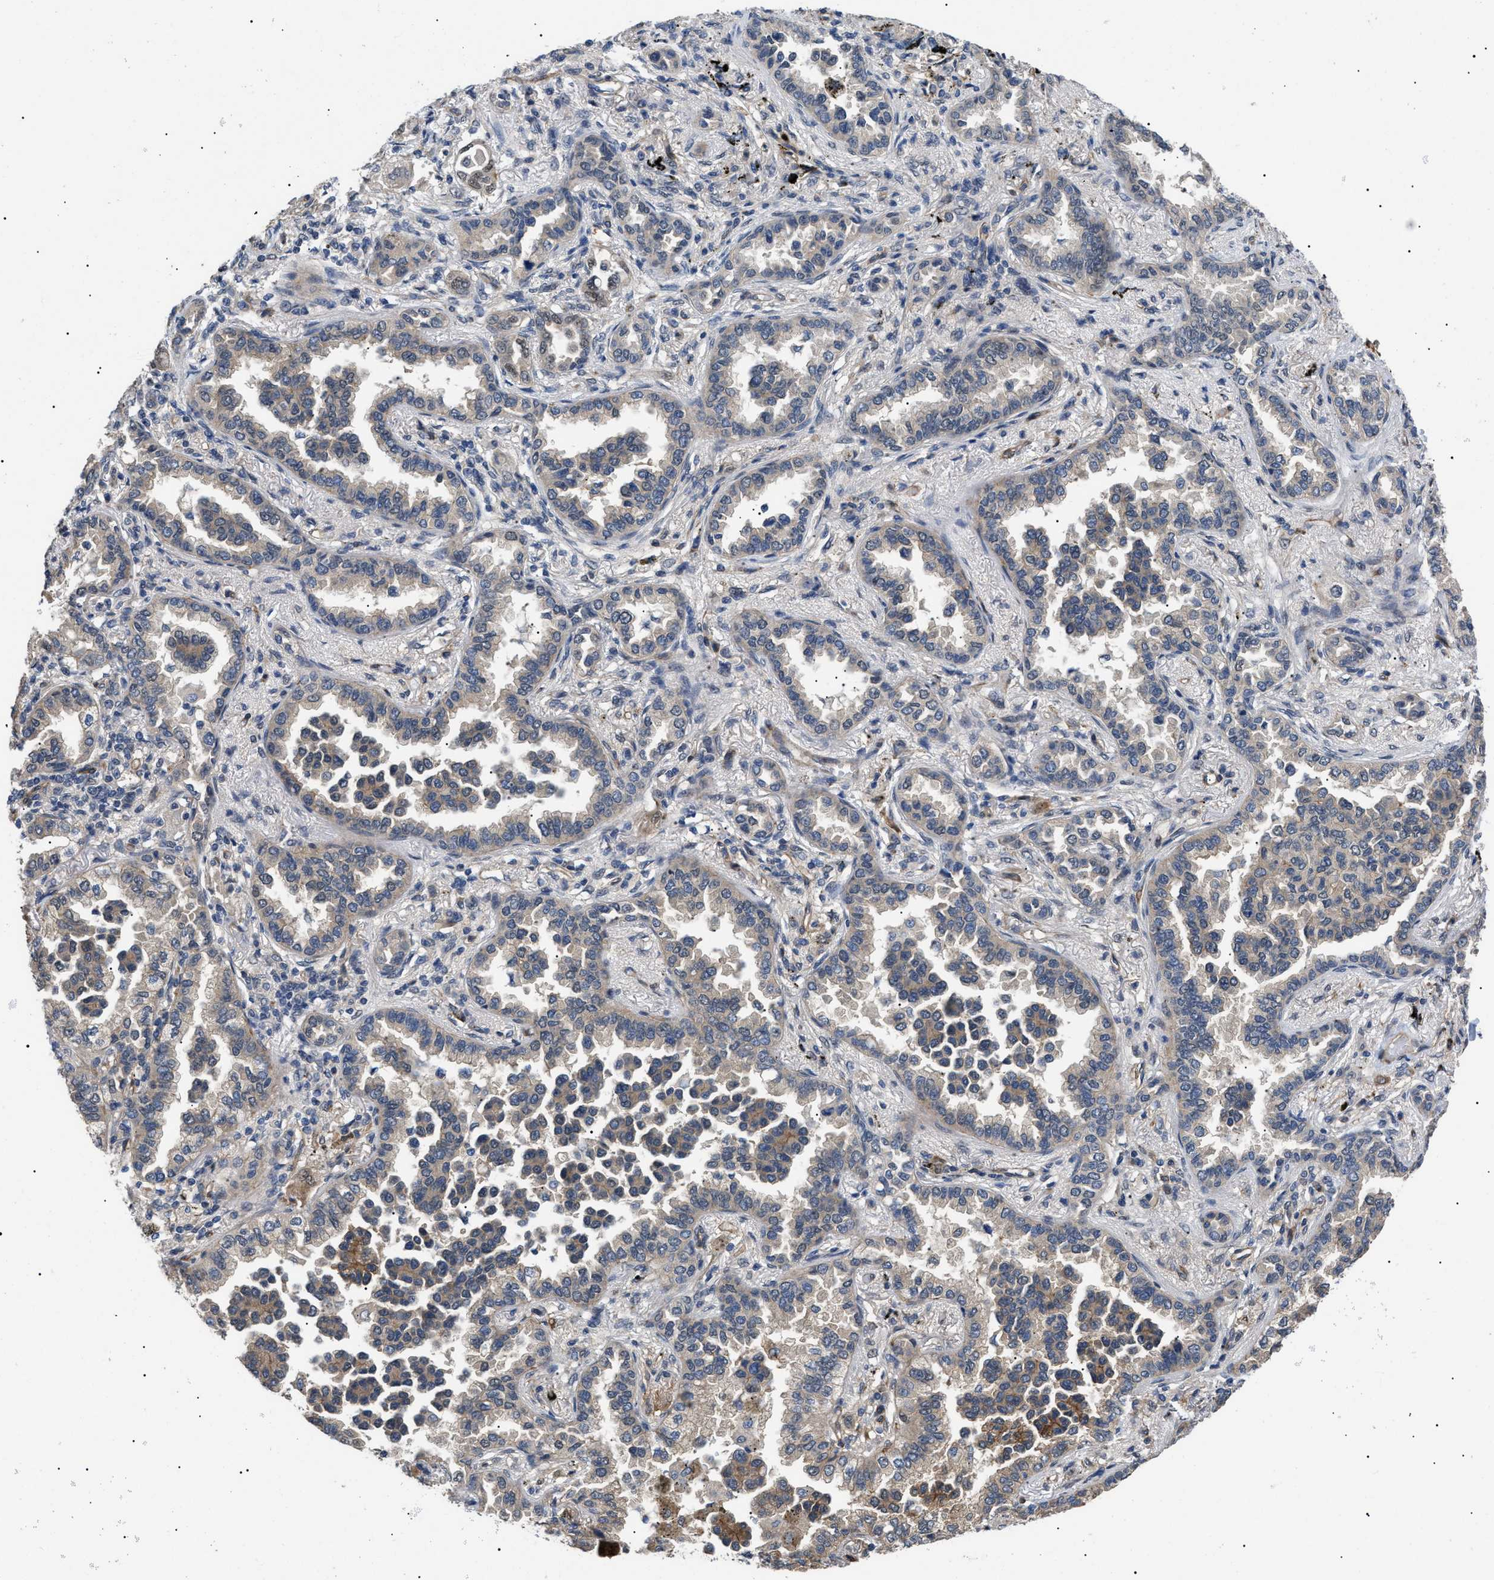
{"staining": {"intensity": "weak", "quantity": ">75%", "location": "cytoplasmic/membranous"}, "tissue": "lung cancer", "cell_type": "Tumor cells", "image_type": "cancer", "snomed": [{"axis": "morphology", "description": "Normal tissue, NOS"}, {"axis": "morphology", "description": "Adenocarcinoma, NOS"}, {"axis": "topography", "description": "Lung"}], "caption": "Protein expression analysis of human lung cancer reveals weak cytoplasmic/membranous positivity in about >75% of tumor cells.", "gene": "CRCP", "patient": {"sex": "male", "age": 59}}